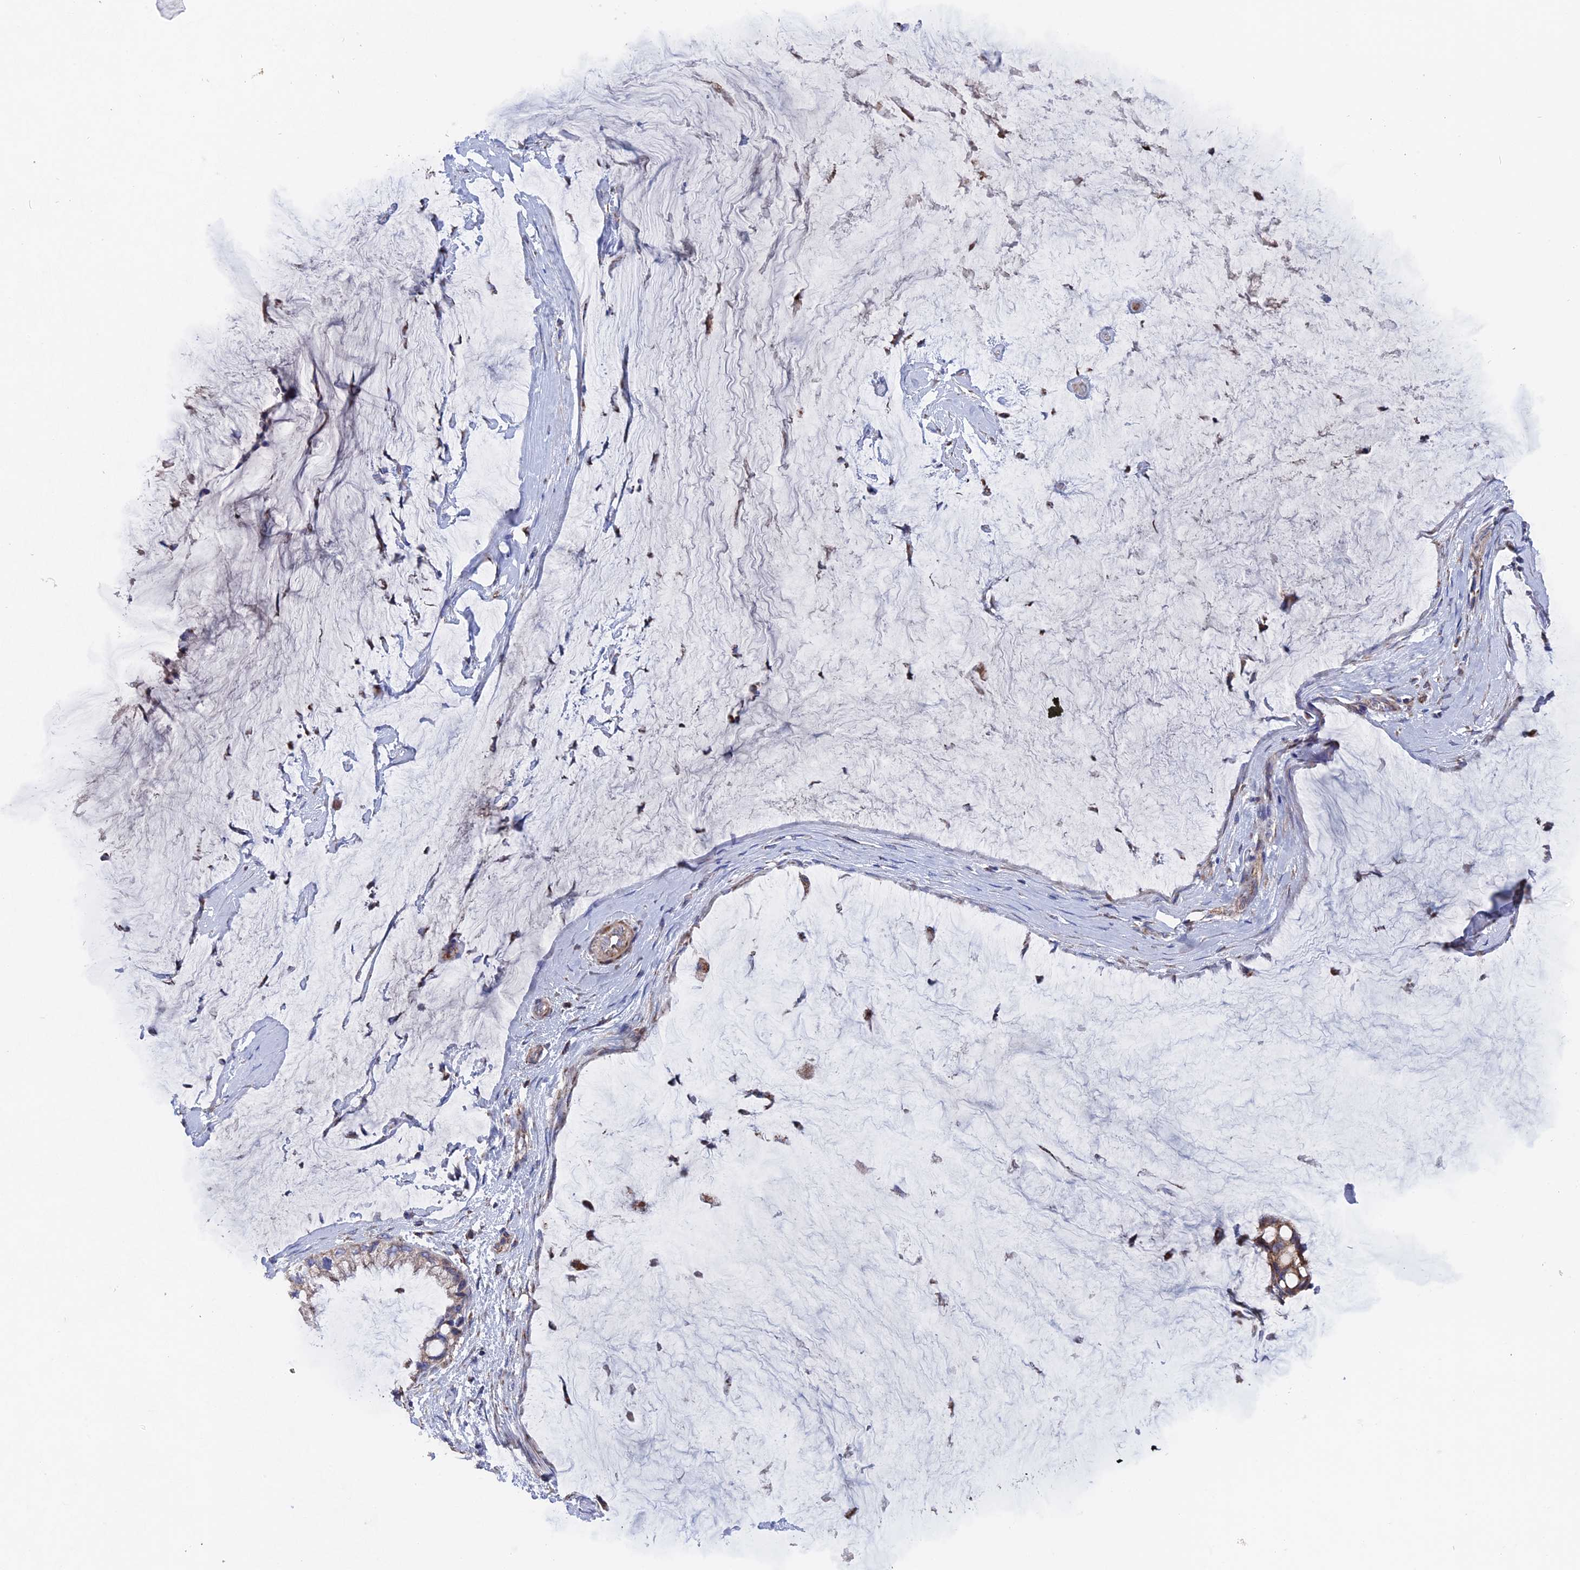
{"staining": {"intensity": "moderate", "quantity": "25%-75%", "location": "cytoplasmic/membranous"}, "tissue": "ovarian cancer", "cell_type": "Tumor cells", "image_type": "cancer", "snomed": [{"axis": "morphology", "description": "Cystadenocarcinoma, mucinous, NOS"}, {"axis": "topography", "description": "Ovary"}], "caption": "DAB (3,3'-diaminobenzidine) immunohistochemical staining of ovarian cancer displays moderate cytoplasmic/membranous protein expression in approximately 25%-75% of tumor cells.", "gene": "TGFA", "patient": {"sex": "female", "age": 39}}